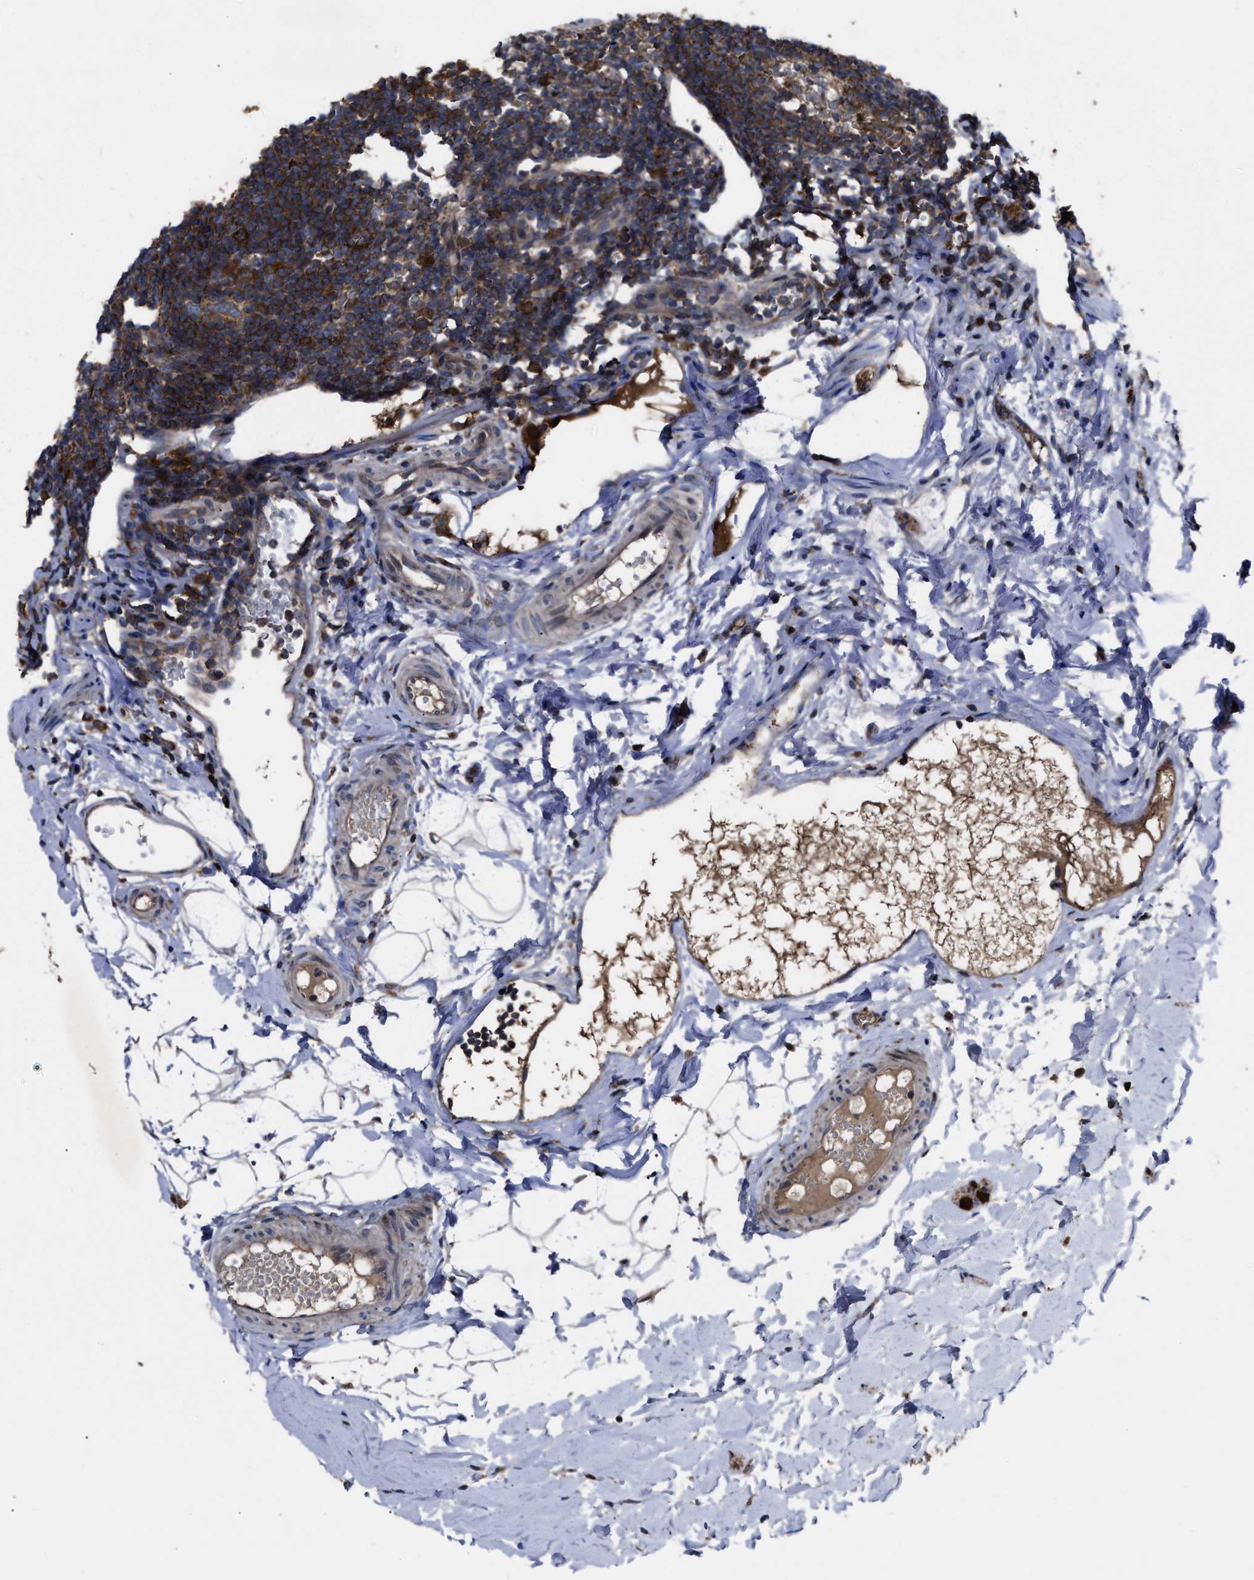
{"staining": {"intensity": "strong", "quantity": ">75%", "location": "cytoplasmic/membranous"}, "tissue": "appendix", "cell_type": "Glandular cells", "image_type": "normal", "snomed": [{"axis": "morphology", "description": "Normal tissue, NOS"}, {"axis": "topography", "description": "Appendix"}], "caption": "Immunohistochemistry (IHC) (DAB) staining of unremarkable human appendix demonstrates strong cytoplasmic/membranous protein positivity in about >75% of glandular cells.", "gene": "PASK", "patient": {"sex": "female", "age": 20}}